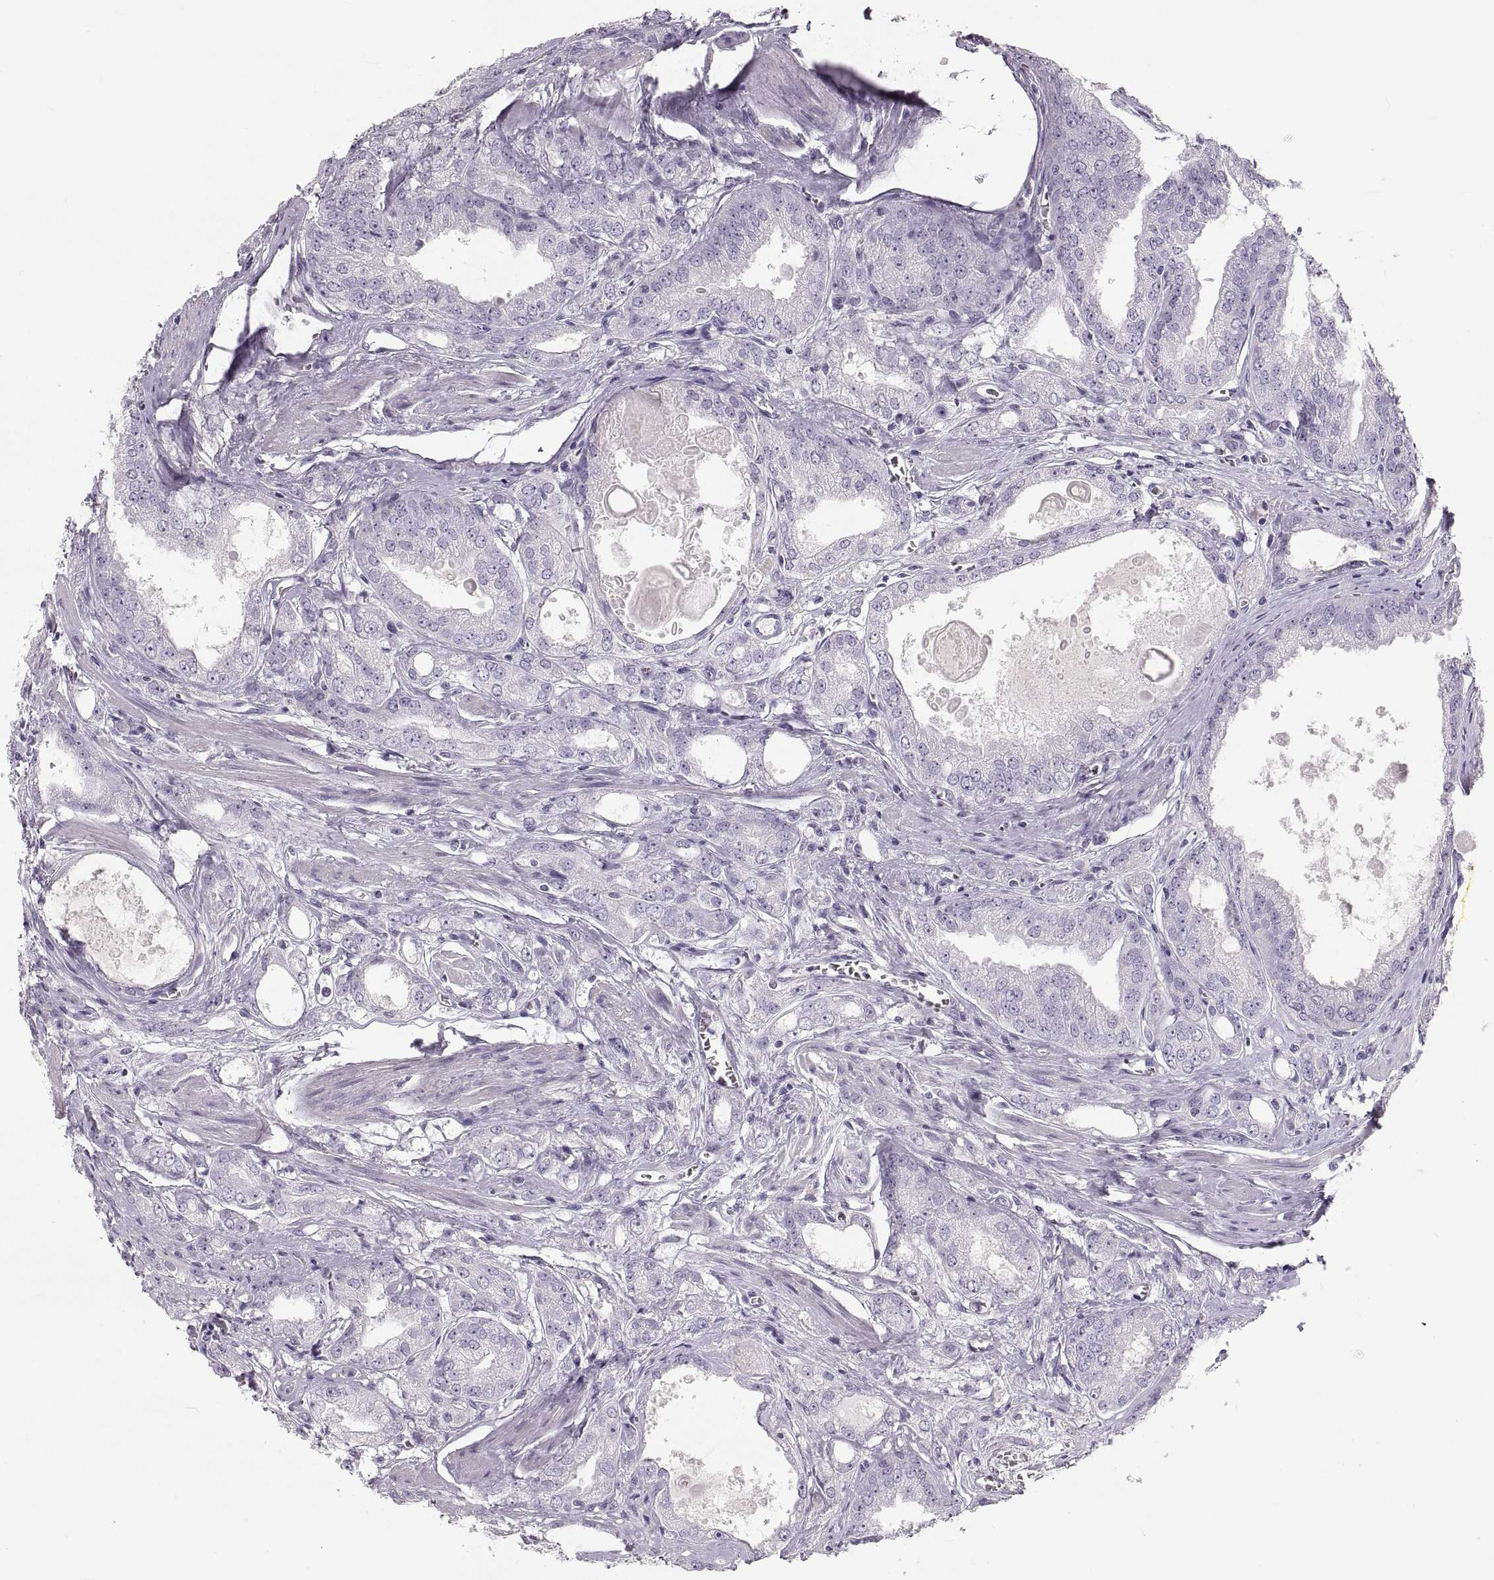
{"staining": {"intensity": "negative", "quantity": "none", "location": "none"}, "tissue": "prostate cancer", "cell_type": "Tumor cells", "image_type": "cancer", "snomed": [{"axis": "morphology", "description": "Adenocarcinoma, NOS"}, {"axis": "morphology", "description": "Adenocarcinoma, High grade"}, {"axis": "topography", "description": "Prostate"}], "caption": "Tumor cells are negative for protein expression in human adenocarcinoma (prostate). (Stains: DAB IHC with hematoxylin counter stain, Microscopy: brightfield microscopy at high magnification).", "gene": "RUNDC3A", "patient": {"sex": "male", "age": 70}}